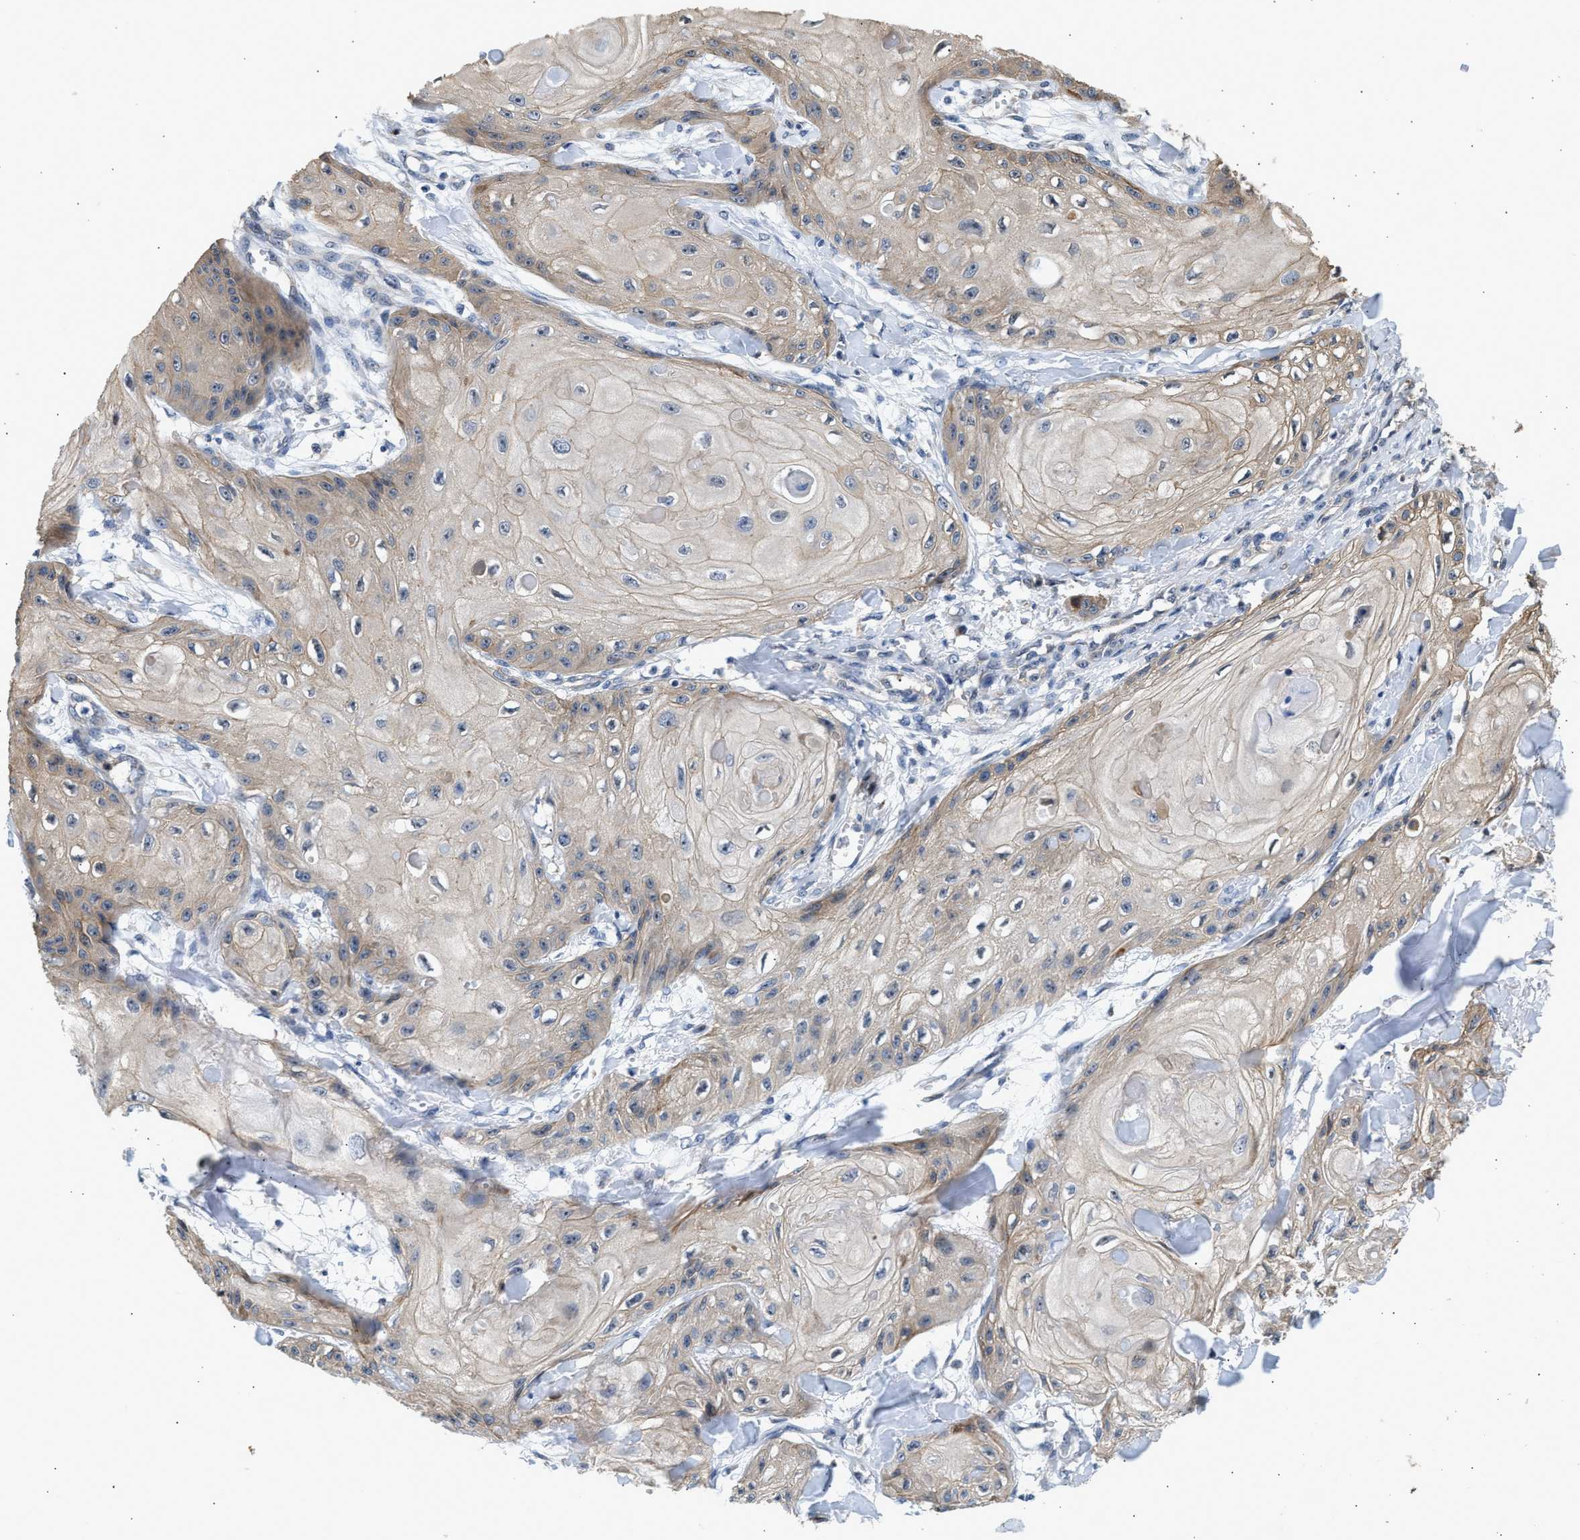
{"staining": {"intensity": "weak", "quantity": "<25%", "location": "cytoplasmic/membranous"}, "tissue": "skin cancer", "cell_type": "Tumor cells", "image_type": "cancer", "snomed": [{"axis": "morphology", "description": "Squamous cell carcinoma, NOS"}, {"axis": "topography", "description": "Skin"}], "caption": "Micrograph shows no significant protein staining in tumor cells of skin squamous cell carcinoma. (Immunohistochemistry (ihc), brightfield microscopy, high magnification).", "gene": "DUSP14", "patient": {"sex": "male", "age": 74}}